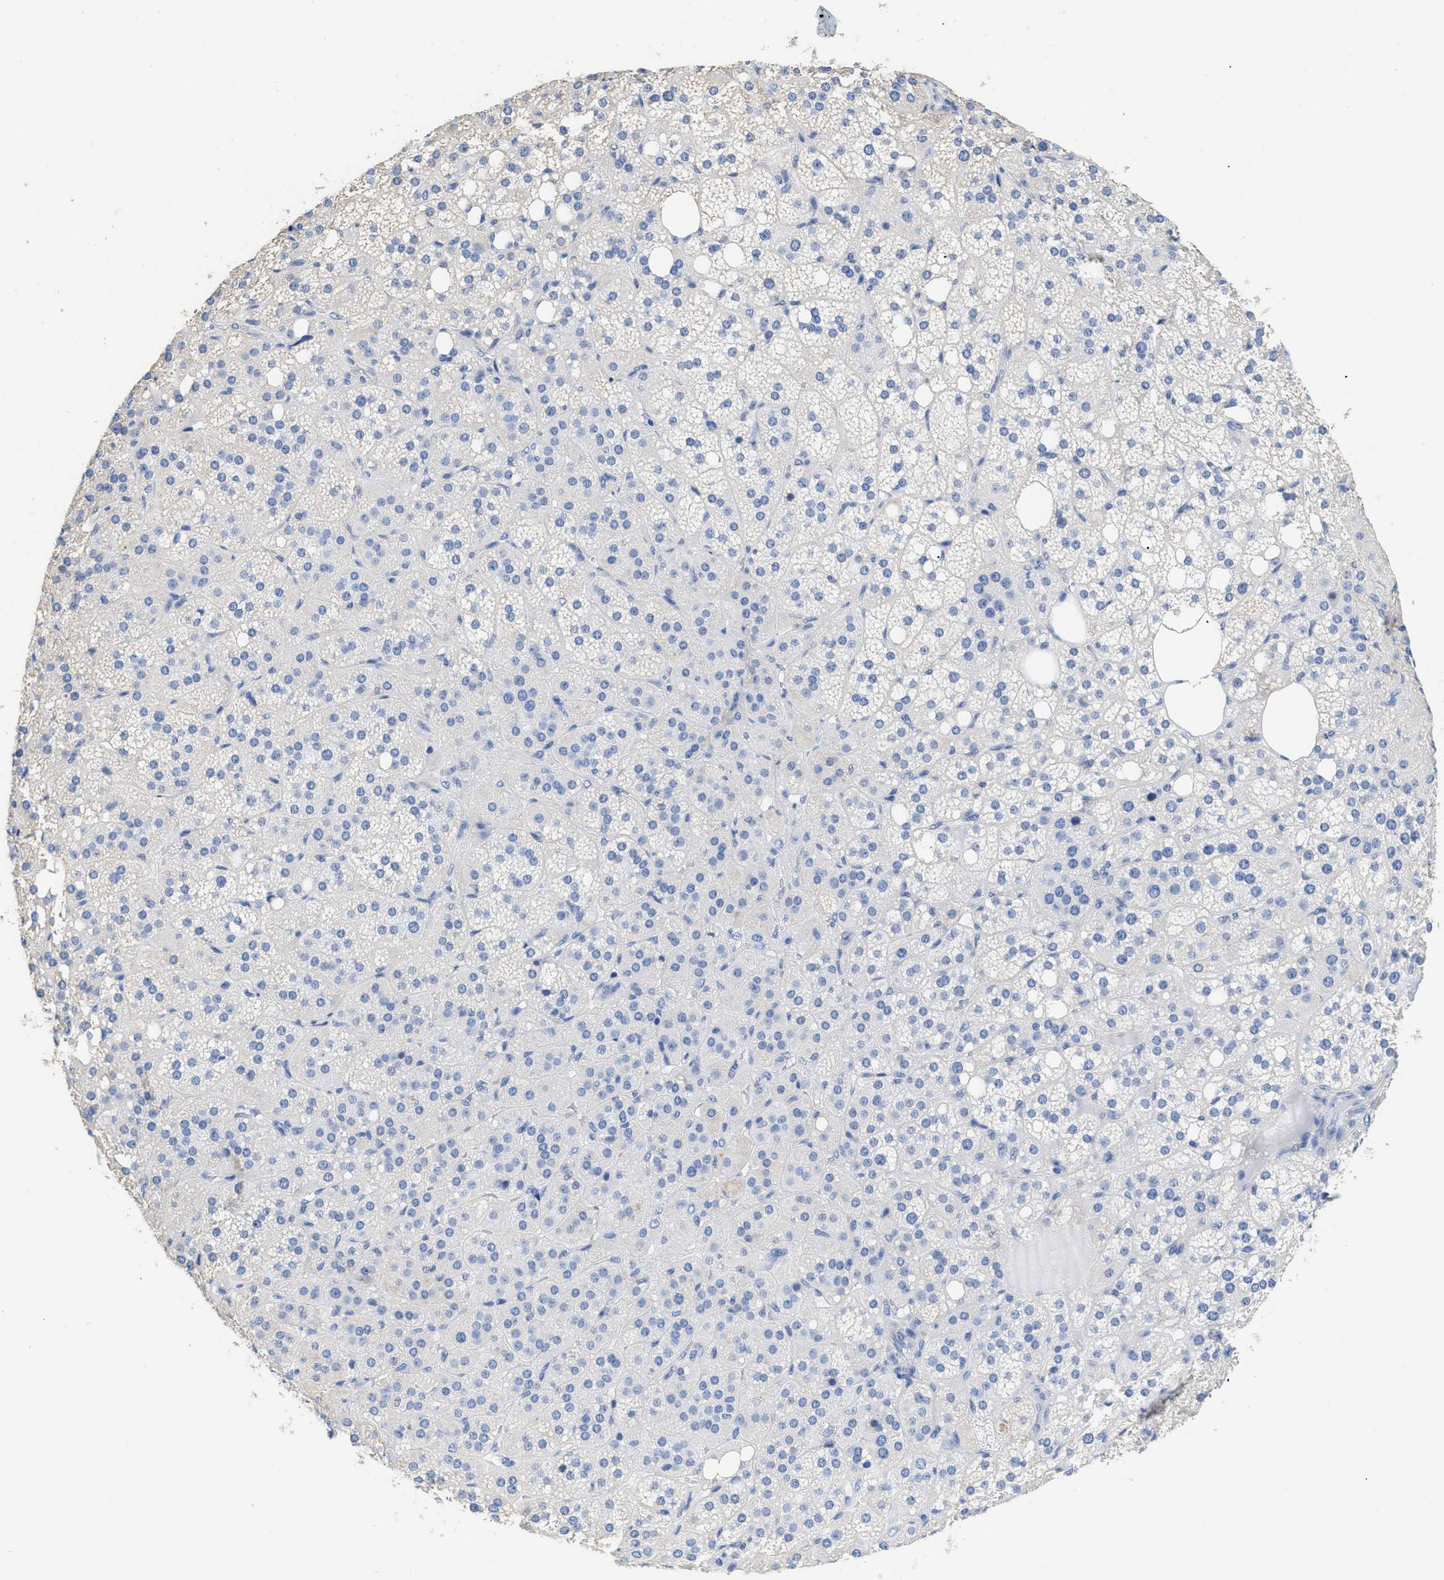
{"staining": {"intensity": "negative", "quantity": "none", "location": "none"}, "tissue": "adrenal gland", "cell_type": "Glandular cells", "image_type": "normal", "snomed": [{"axis": "morphology", "description": "Normal tissue, NOS"}, {"axis": "topography", "description": "Adrenal gland"}], "caption": "This is an IHC histopathology image of unremarkable human adrenal gland. There is no positivity in glandular cells.", "gene": "DLC1", "patient": {"sex": "female", "age": 59}}